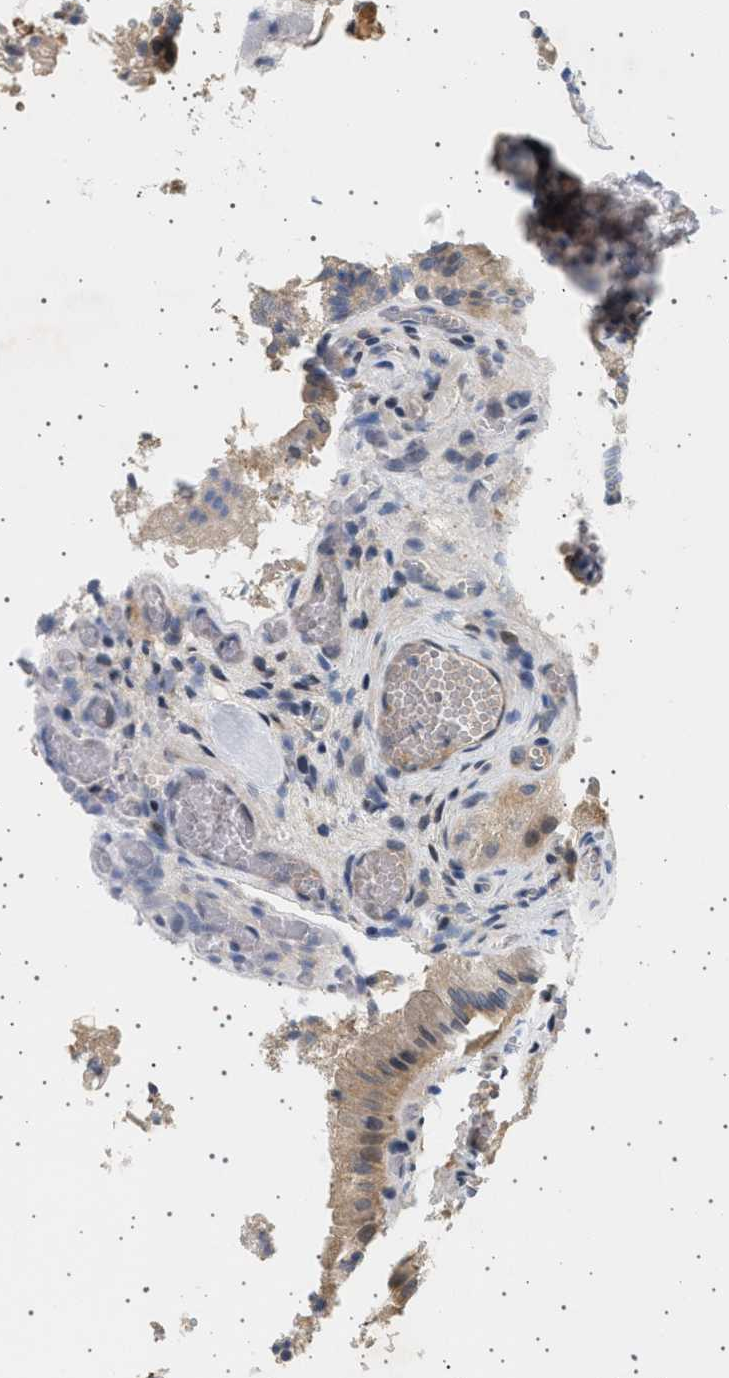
{"staining": {"intensity": "moderate", "quantity": ">75%", "location": "cytoplasmic/membranous"}, "tissue": "gallbladder", "cell_type": "Glandular cells", "image_type": "normal", "snomed": [{"axis": "morphology", "description": "Normal tissue, NOS"}, {"axis": "topography", "description": "Gallbladder"}], "caption": "Moderate cytoplasmic/membranous protein expression is seen in about >75% of glandular cells in gallbladder.", "gene": "PLPP6", "patient": {"sex": "male", "age": 49}}